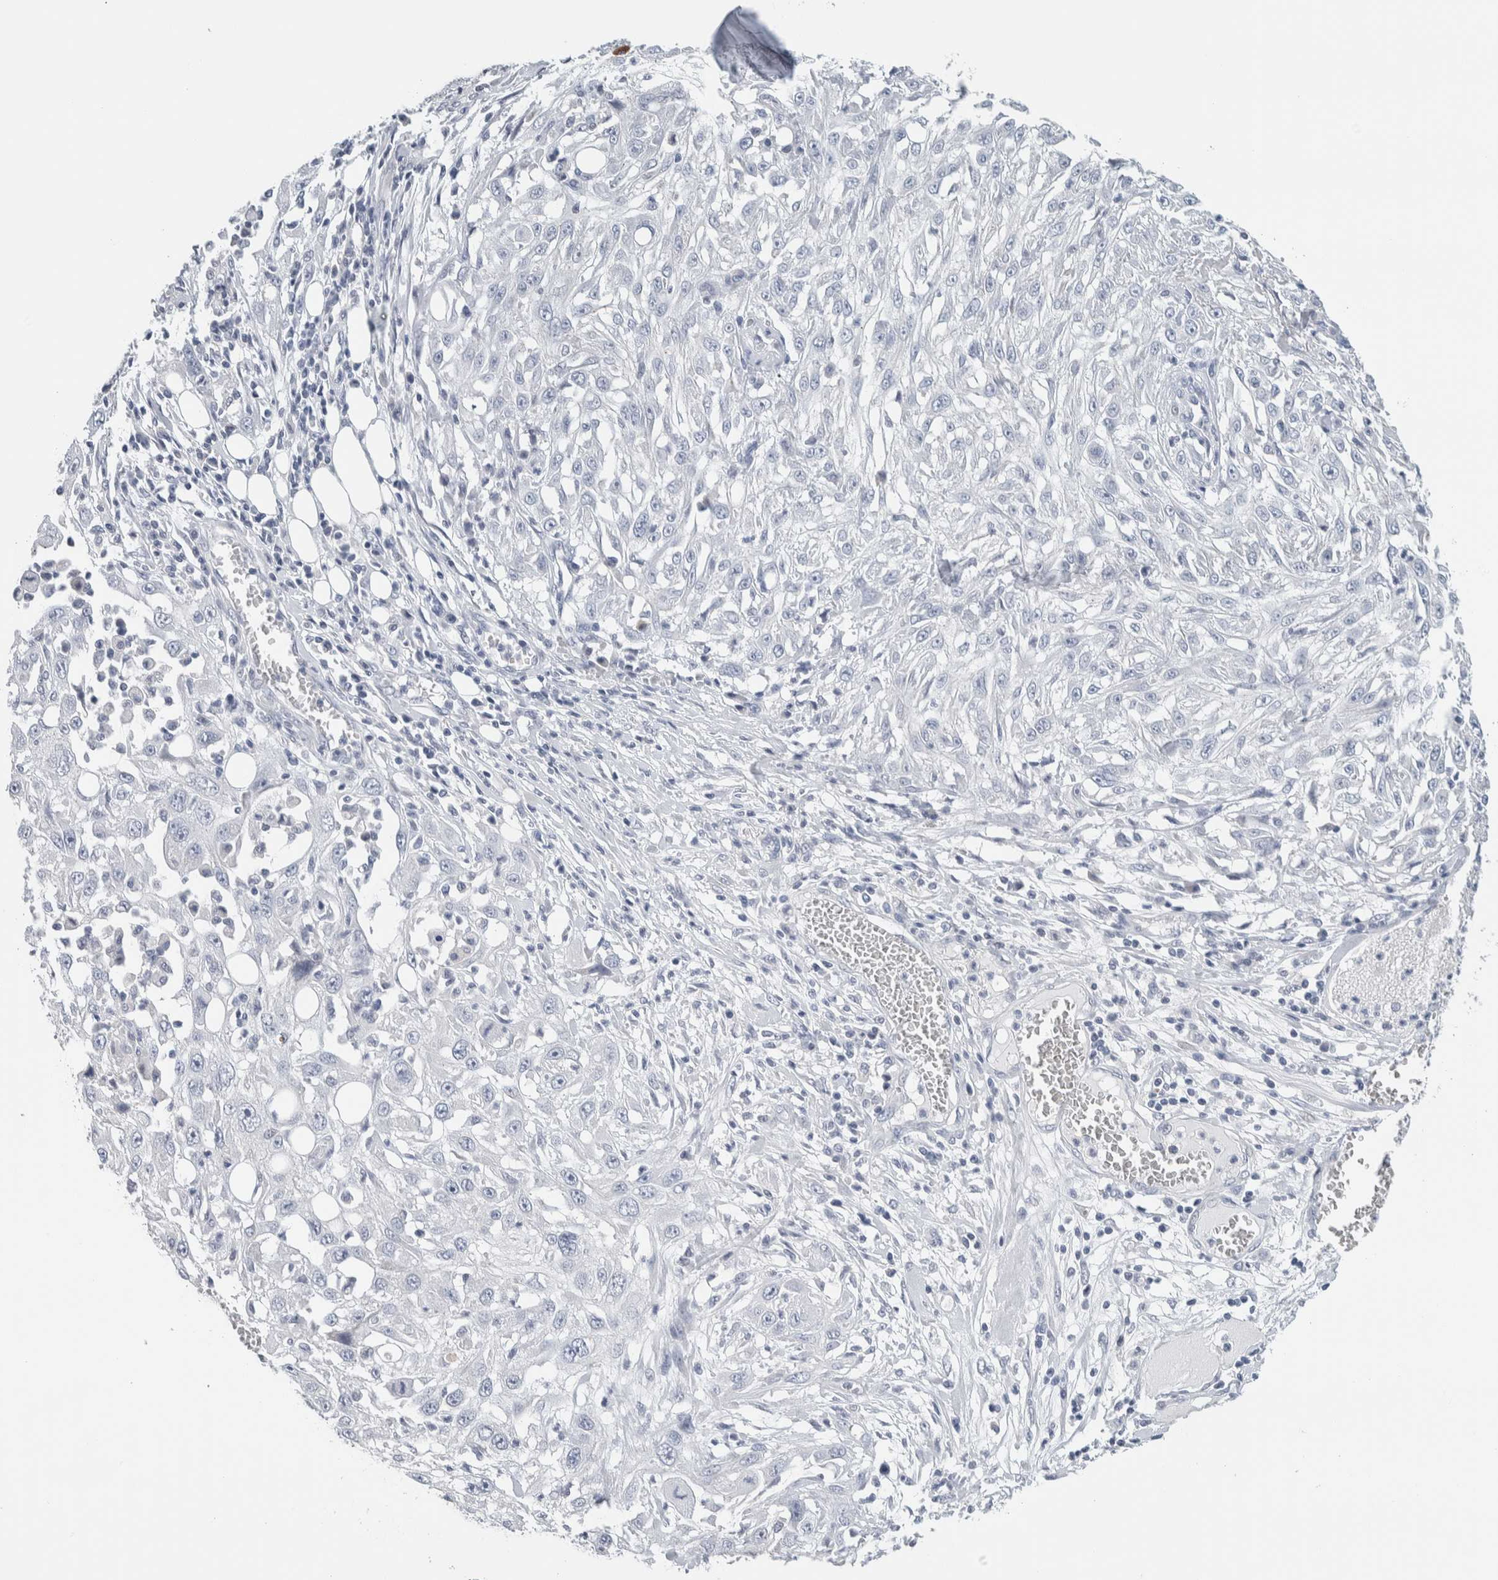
{"staining": {"intensity": "negative", "quantity": "none", "location": "none"}, "tissue": "skin cancer", "cell_type": "Tumor cells", "image_type": "cancer", "snomed": [{"axis": "morphology", "description": "Squamous cell carcinoma, NOS"}, {"axis": "topography", "description": "Skin"}], "caption": "The immunohistochemistry (IHC) image has no significant expression in tumor cells of squamous cell carcinoma (skin) tissue. The staining is performed using DAB brown chromogen with nuclei counter-stained in using hematoxylin.", "gene": "SCN2A", "patient": {"sex": "male", "age": 75}}